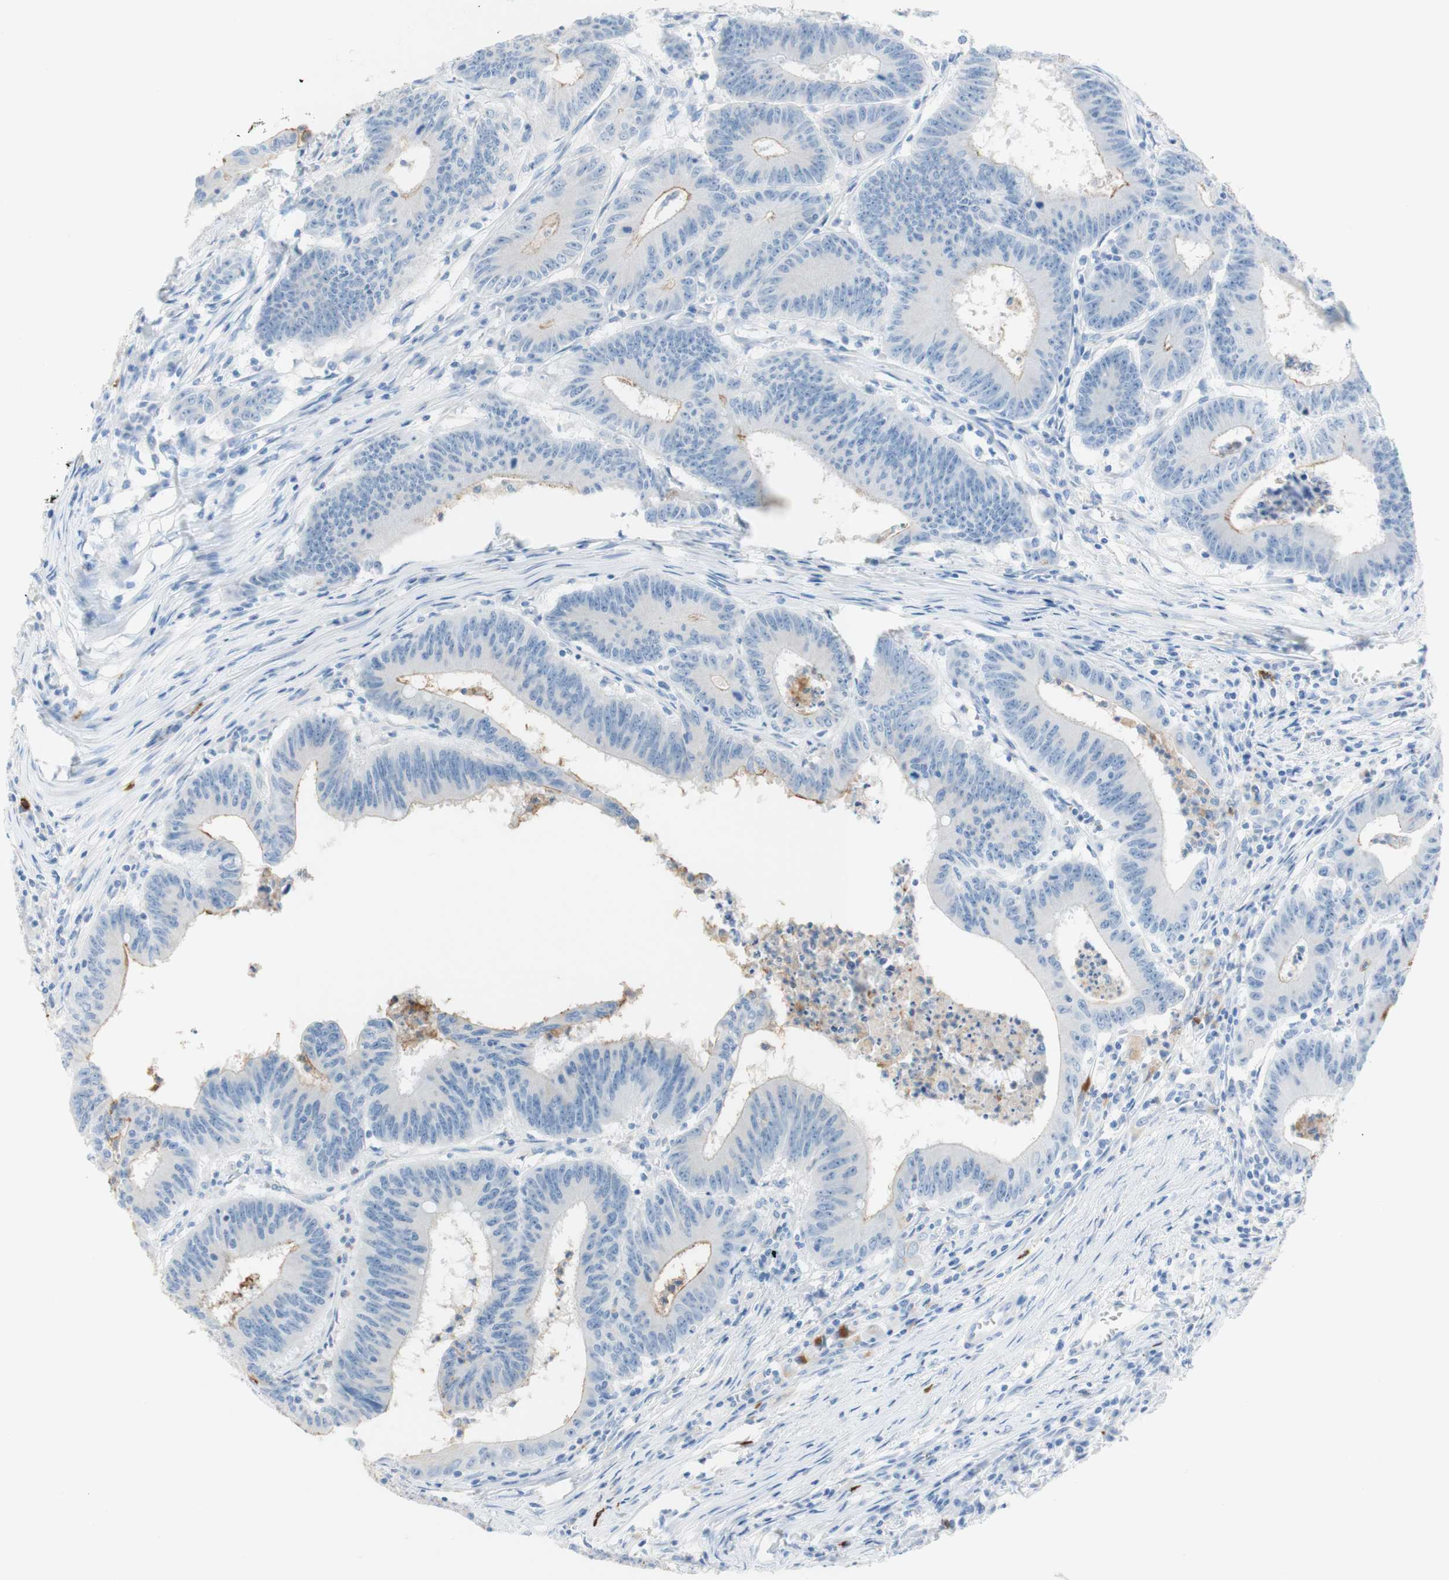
{"staining": {"intensity": "negative", "quantity": "none", "location": "none"}, "tissue": "colorectal cancer", "cell_type": "Tumor cells", "image_type": "cancer", "snomed": [{"axis": "morphology", "description": "Adenocarcinoma, NOS"}, {"axis": "topography", "description": "Colon"}], "caption": "The micrograph displays no significant positivity in tumor cells of adenocarcinoma (colorectal). (DAB immunohistochemistry, high magnification).", "gene": "CEACAM1", "patient": {"sex": "male", "age": 45}}